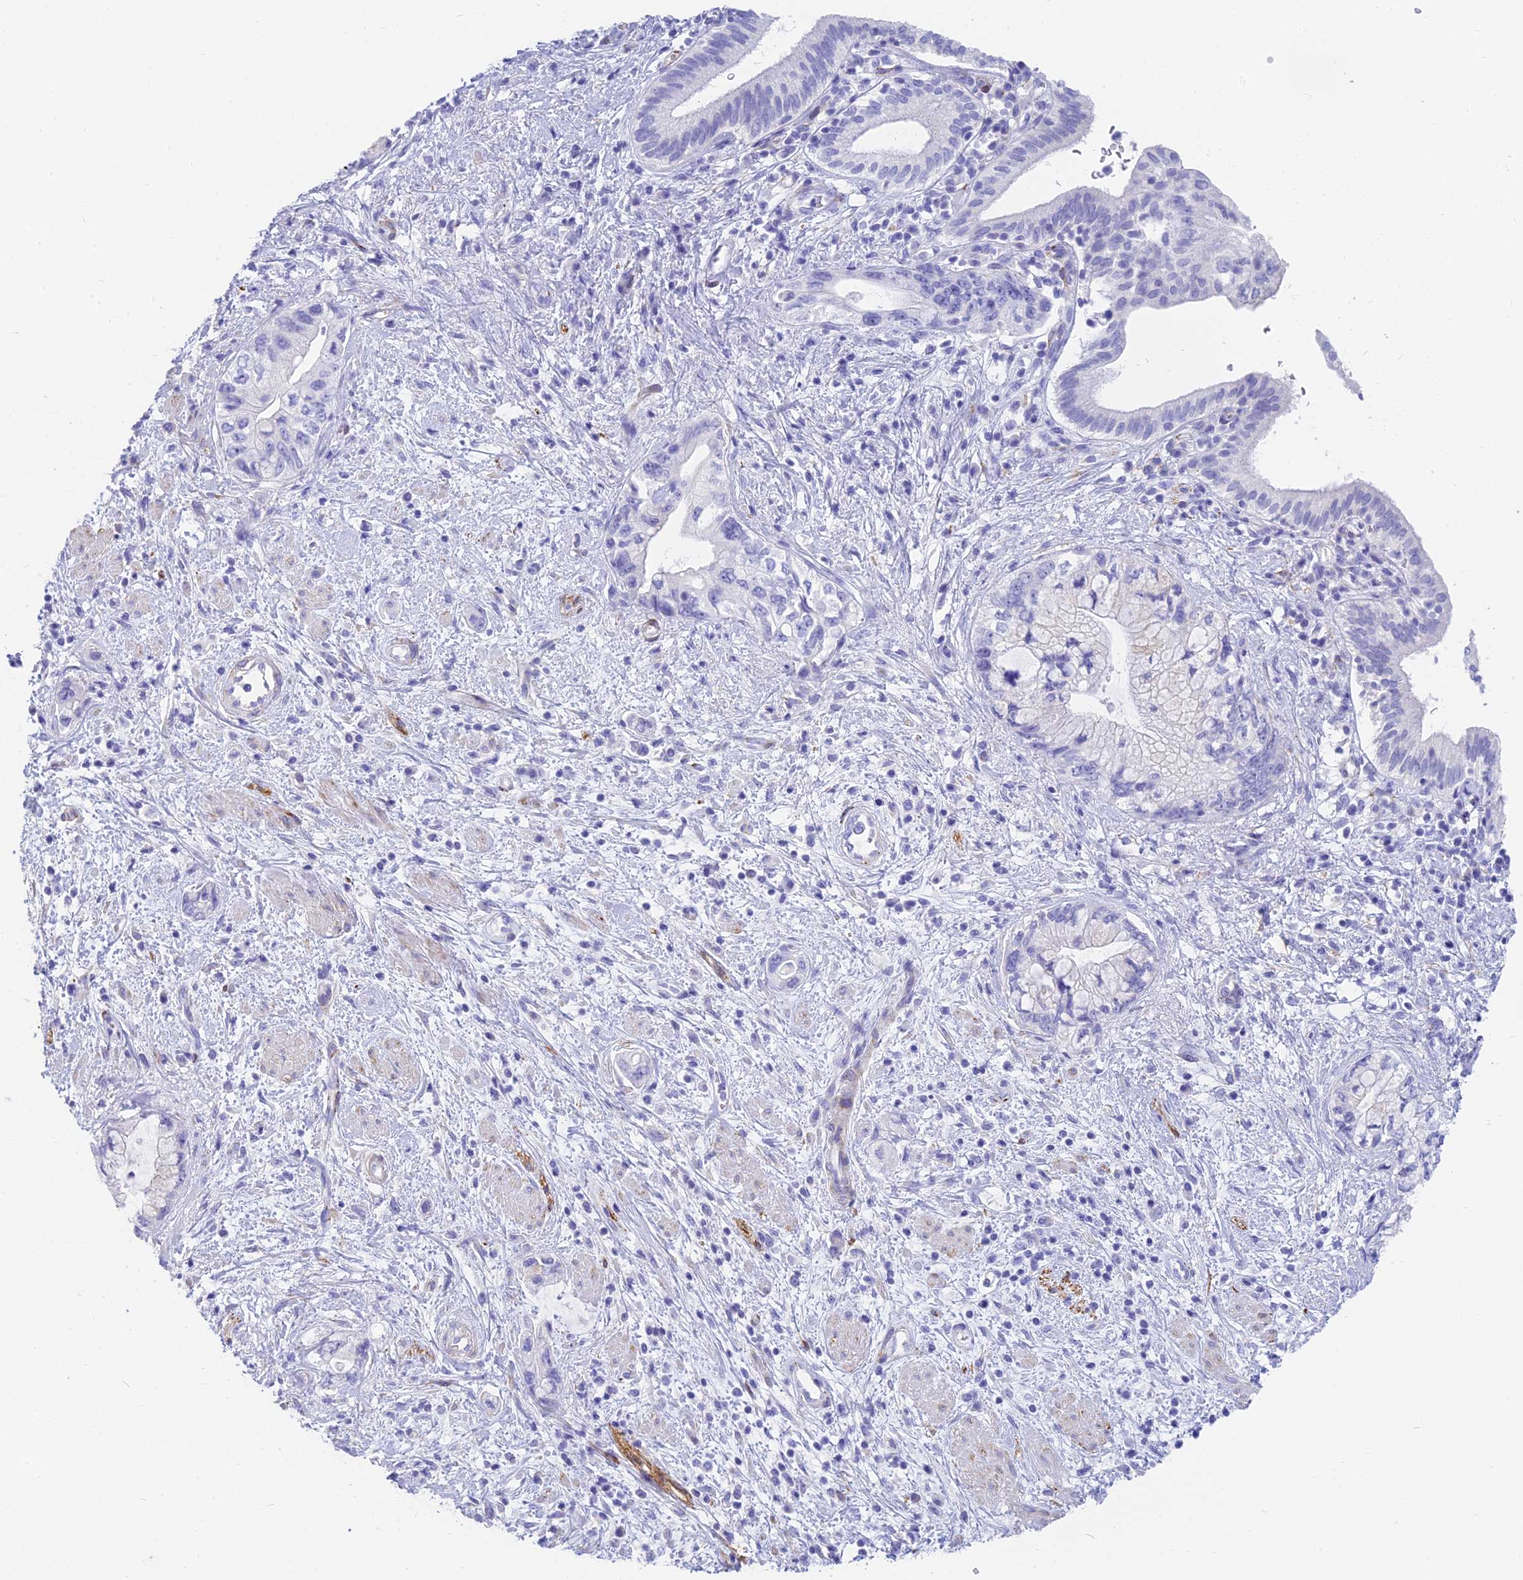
{"staining": {"intensity": "negative", "quantity": "none", "location": "none"}, "tissue": "pancreatic cancer", "cell_type": "Tumor cells", "image_type": "cancer", "snomed": [{"axis": "morphology", "description": "Adenocarcinoma, NOS"}, {"axis": "topography", "description": "Pancreas"}], "caption": "This image is of pancreatic adenocarcinoma stained with immunohistochemistry to label a protein in brown with the nuclei are counter-stained blue. There is no positivity in tumor cells.", "gene": "SLC36A2", "patient": {"sex": "female", "age": 73}}